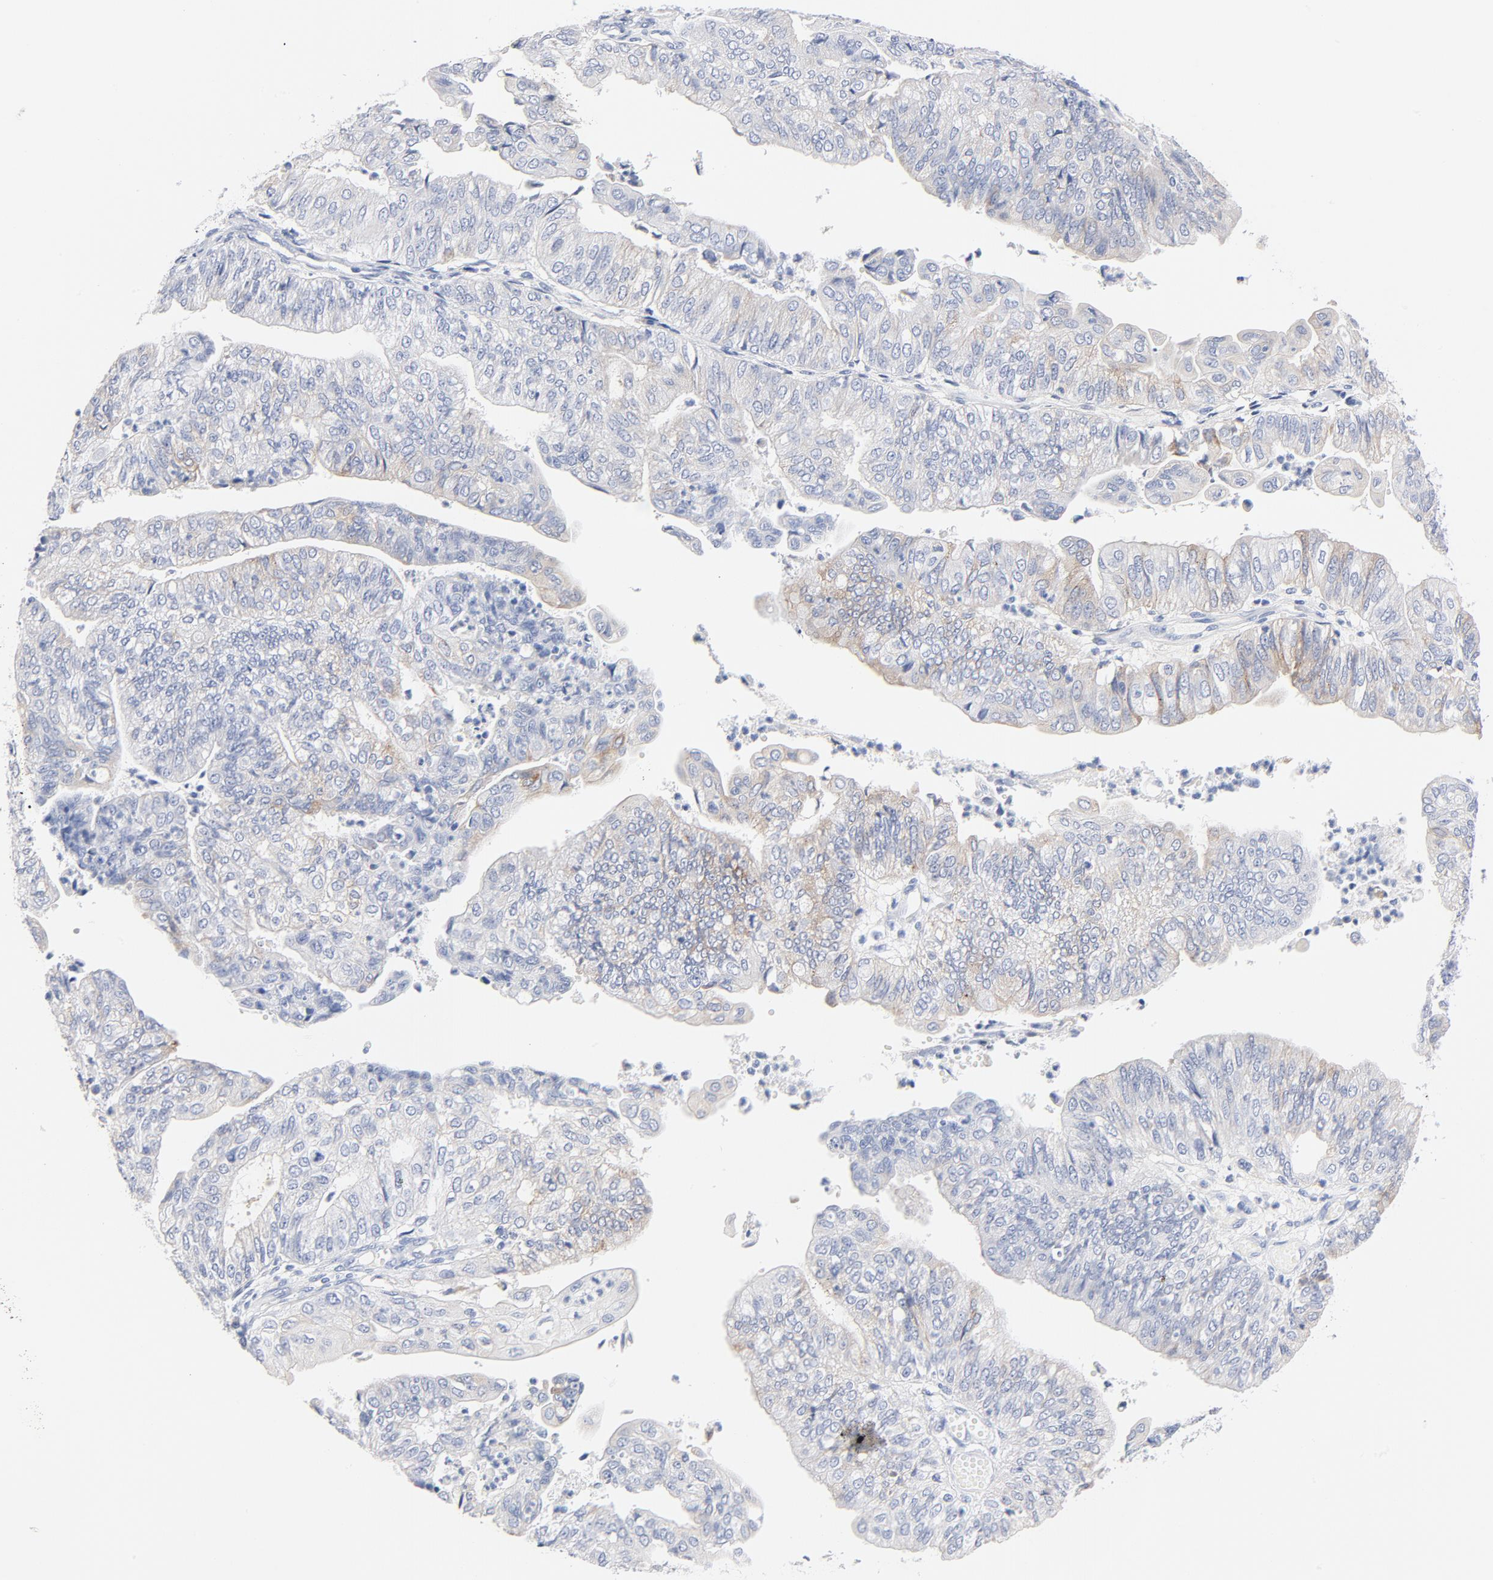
{"staining": {"intensity": "moderate", "quantity": "<25%", "location": "cytoplasmic/membranous"}, "tissue": "endometrial cancer", "cell_type": "Tumor cells", "image_type": "cancer", "snomed": [{"axis": "morphology", "description": "Adenocarcinoma, NOS"}, {"axis": "topography", "description": "Endometrium"}], "caption": "Adenocarcinoma (endometrial) tissue reveals moderate cytoplasmic/membranous positivity in approximately <25% of tumor cells", "gene": "FGFR3", "patient": {"sex": "female", "age": 59}}